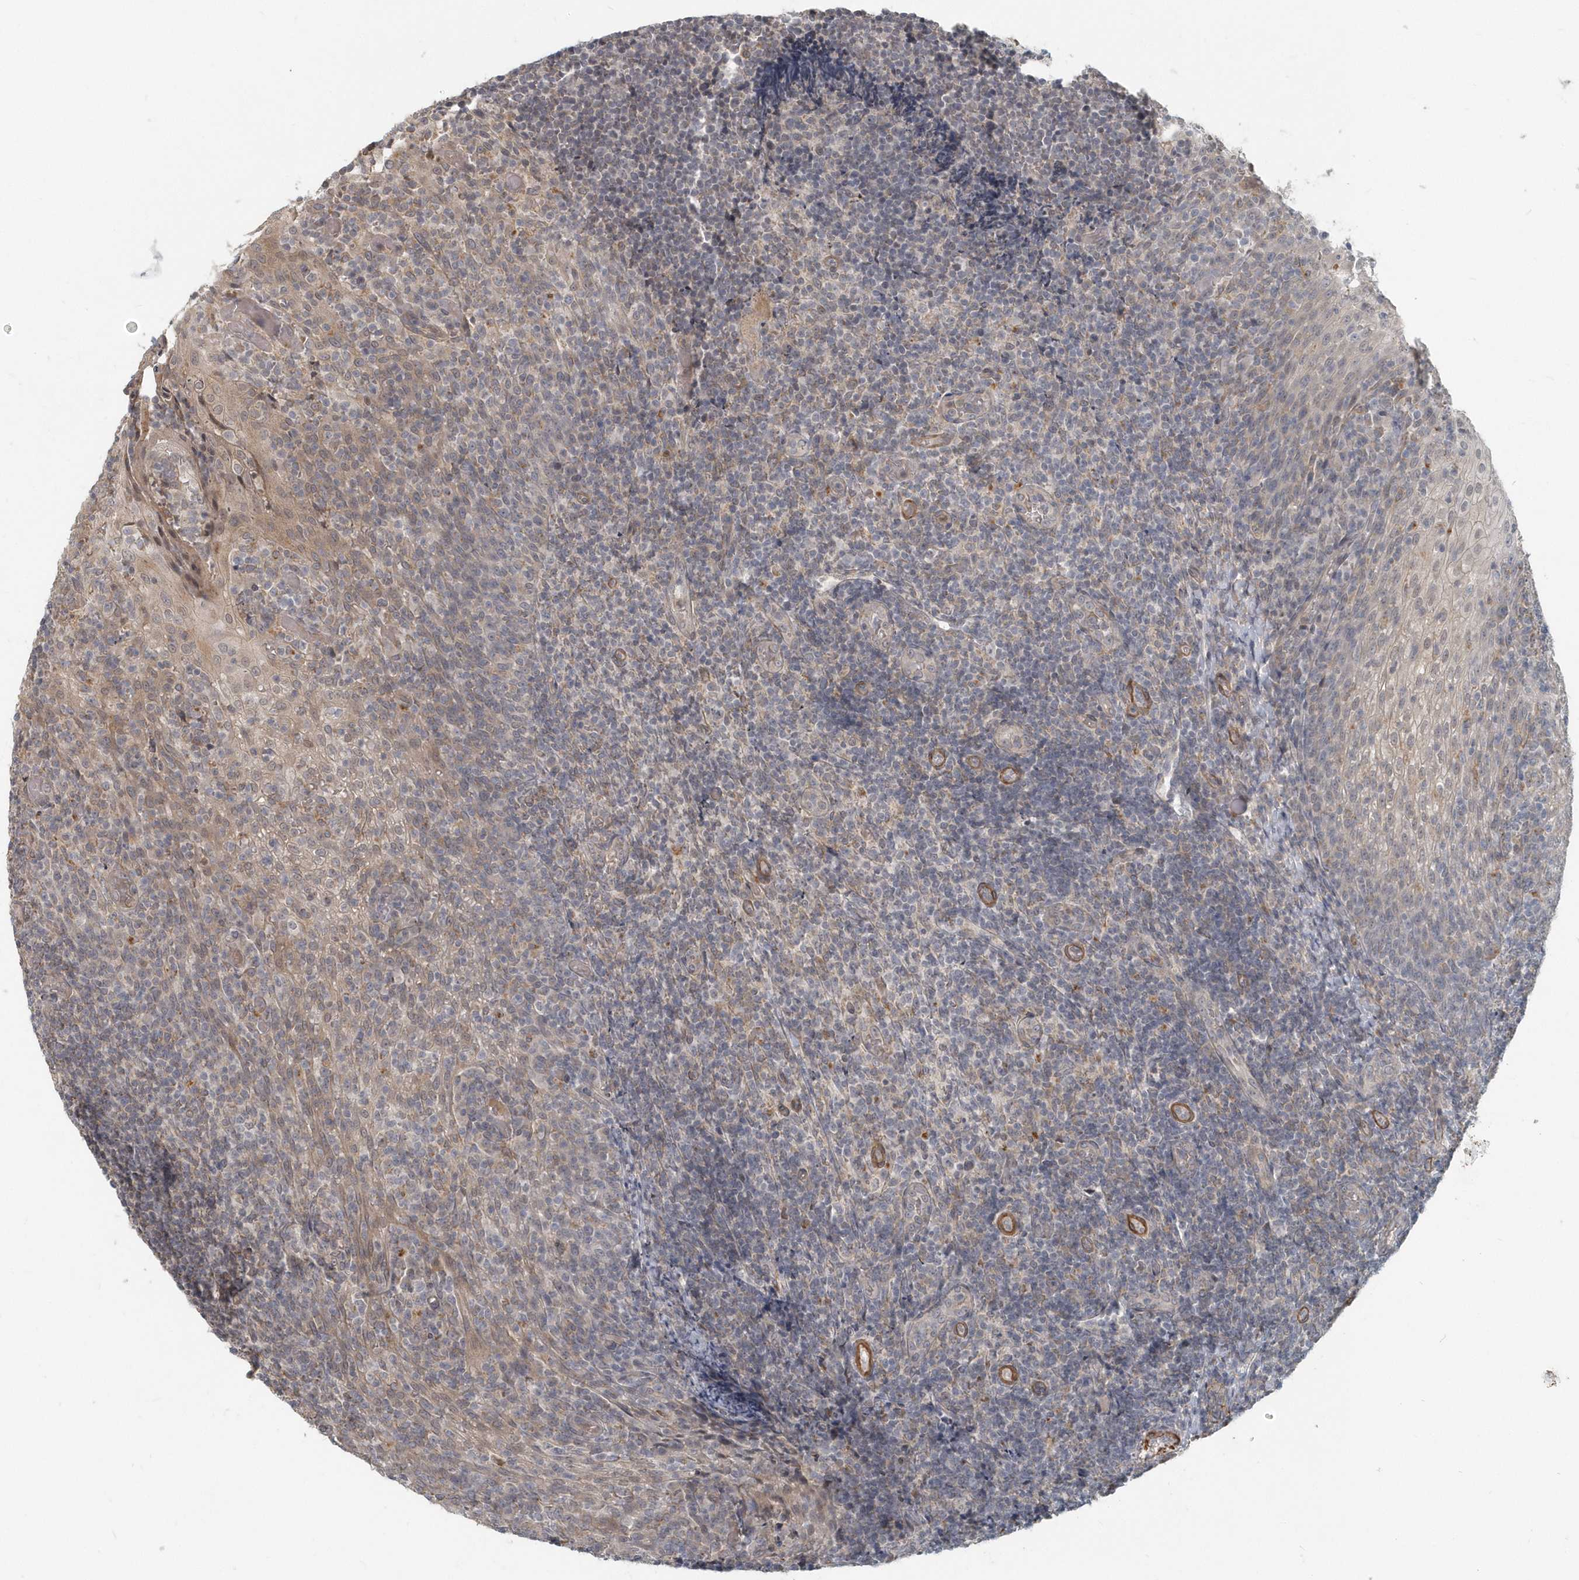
{"staining": {"intensity": "weak", "quantity": "<25%", "location": "cytoplasmic/membranous"}, "tissue": "tonsil", "cell_type": "Germinal center cells", "image_type": "normal", "snomed": [{"axis": "morphology", "description": "Normal tissue, NOS"}, {"axis": "topography", "description": "Tonsil"}], "caption": "This is a photomicrograph of immunohistochemistry staining of unremarkable tonsil, which shows no expression in germinal center cells.", "gene": "NAPB", "patient": {"sex": "female", "age": 19}}